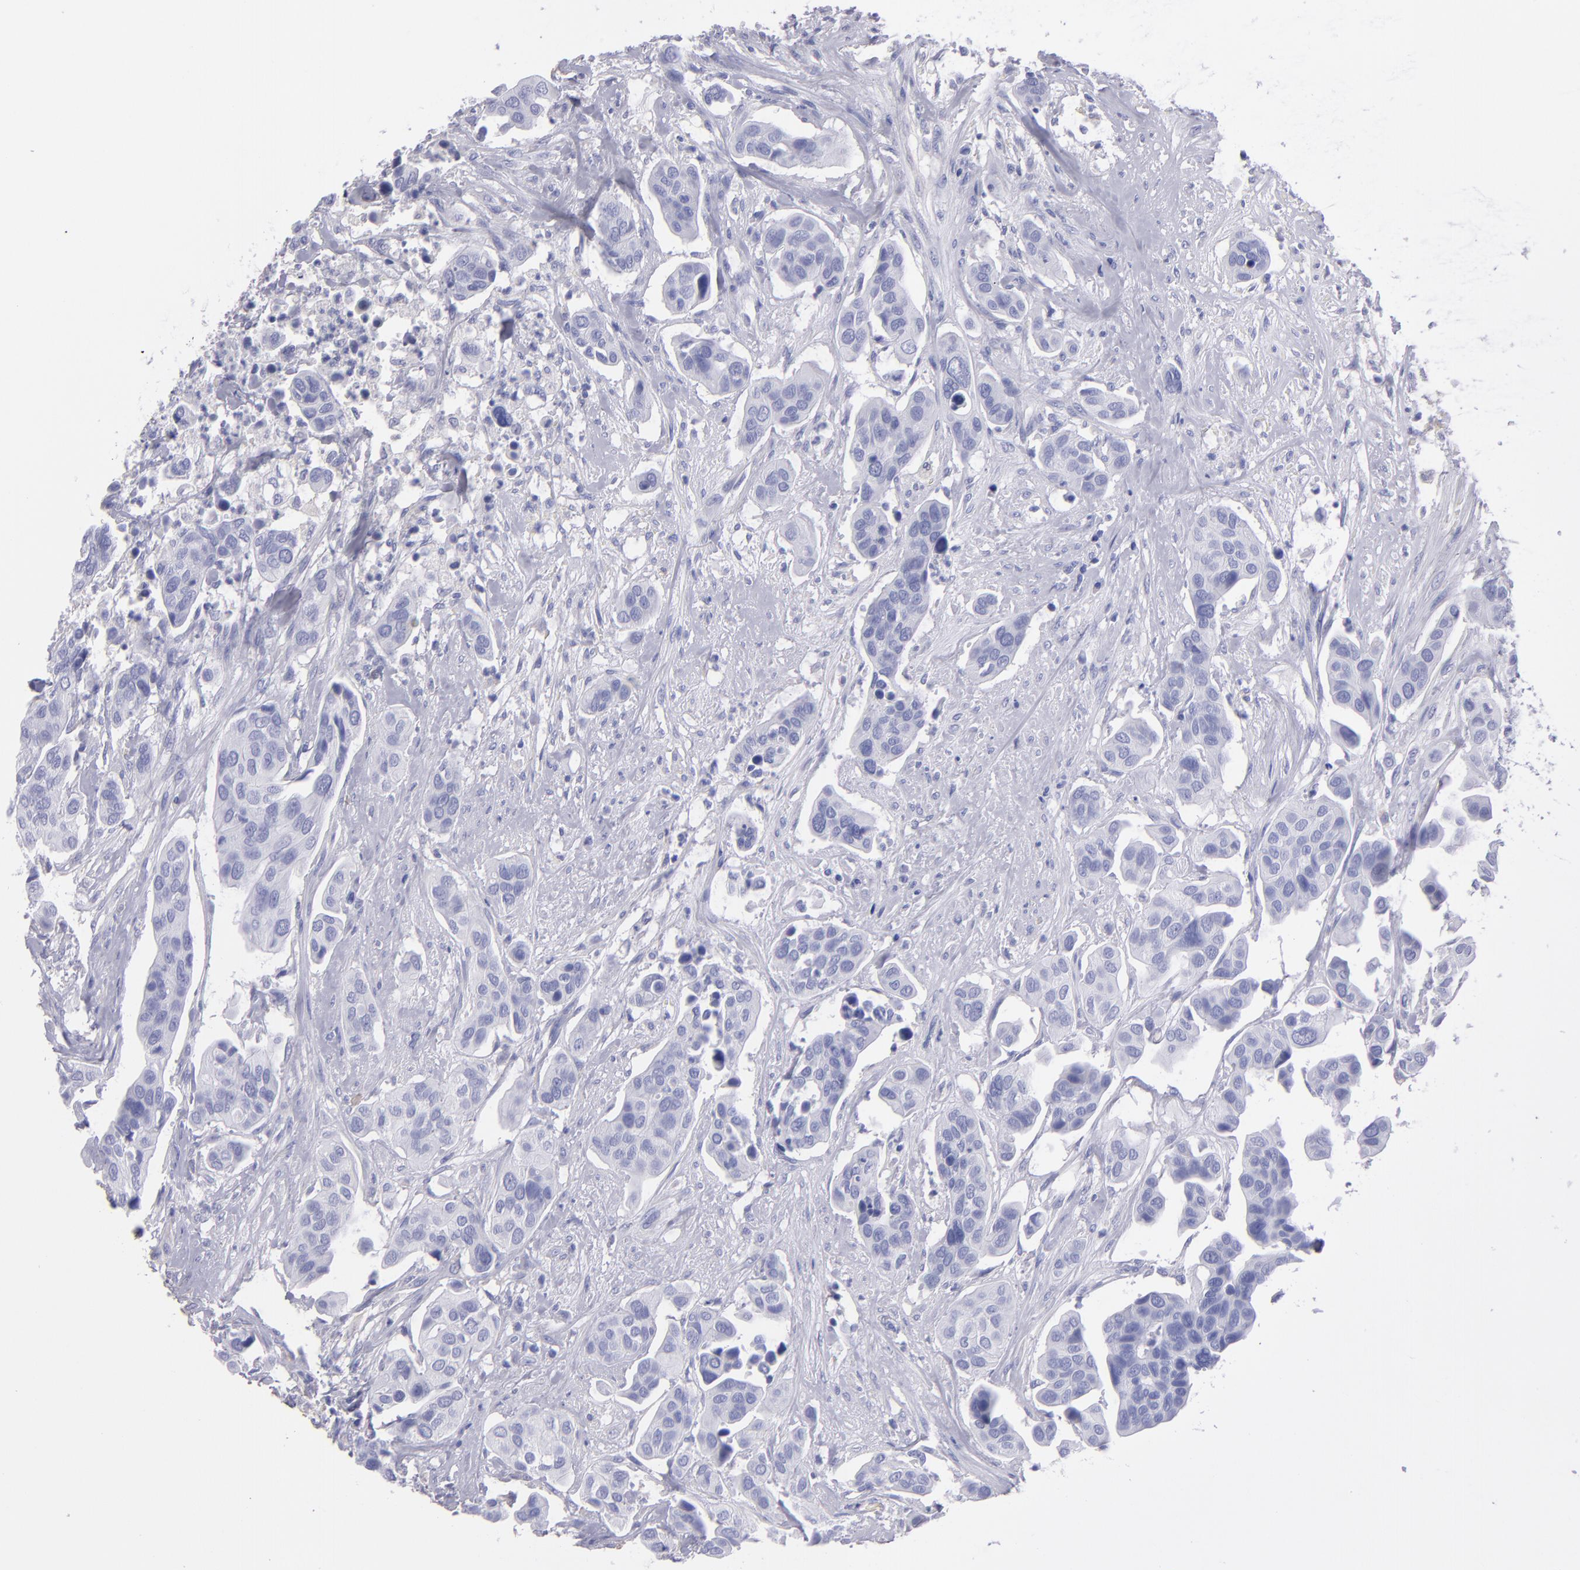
{"staining": {"intensity": "negative", "quantity": "none", "location": "none"}, "tissue": "urothelial cancer", "cell_type": "Tumor cells", "image_type": "cancer", "snomed": [{"axis": "morphology", "description": "Adenocarcinoma, NOS"}, {"axis": "topography", "description": "Urinary bladder"}], "caption": "Human urothelial cancer stained for a protein using immunohistochemistry (IHC) exhibits no expression in tumor cells.", "gene": "TG", "patient": {"sex": "male", "age": 61}}